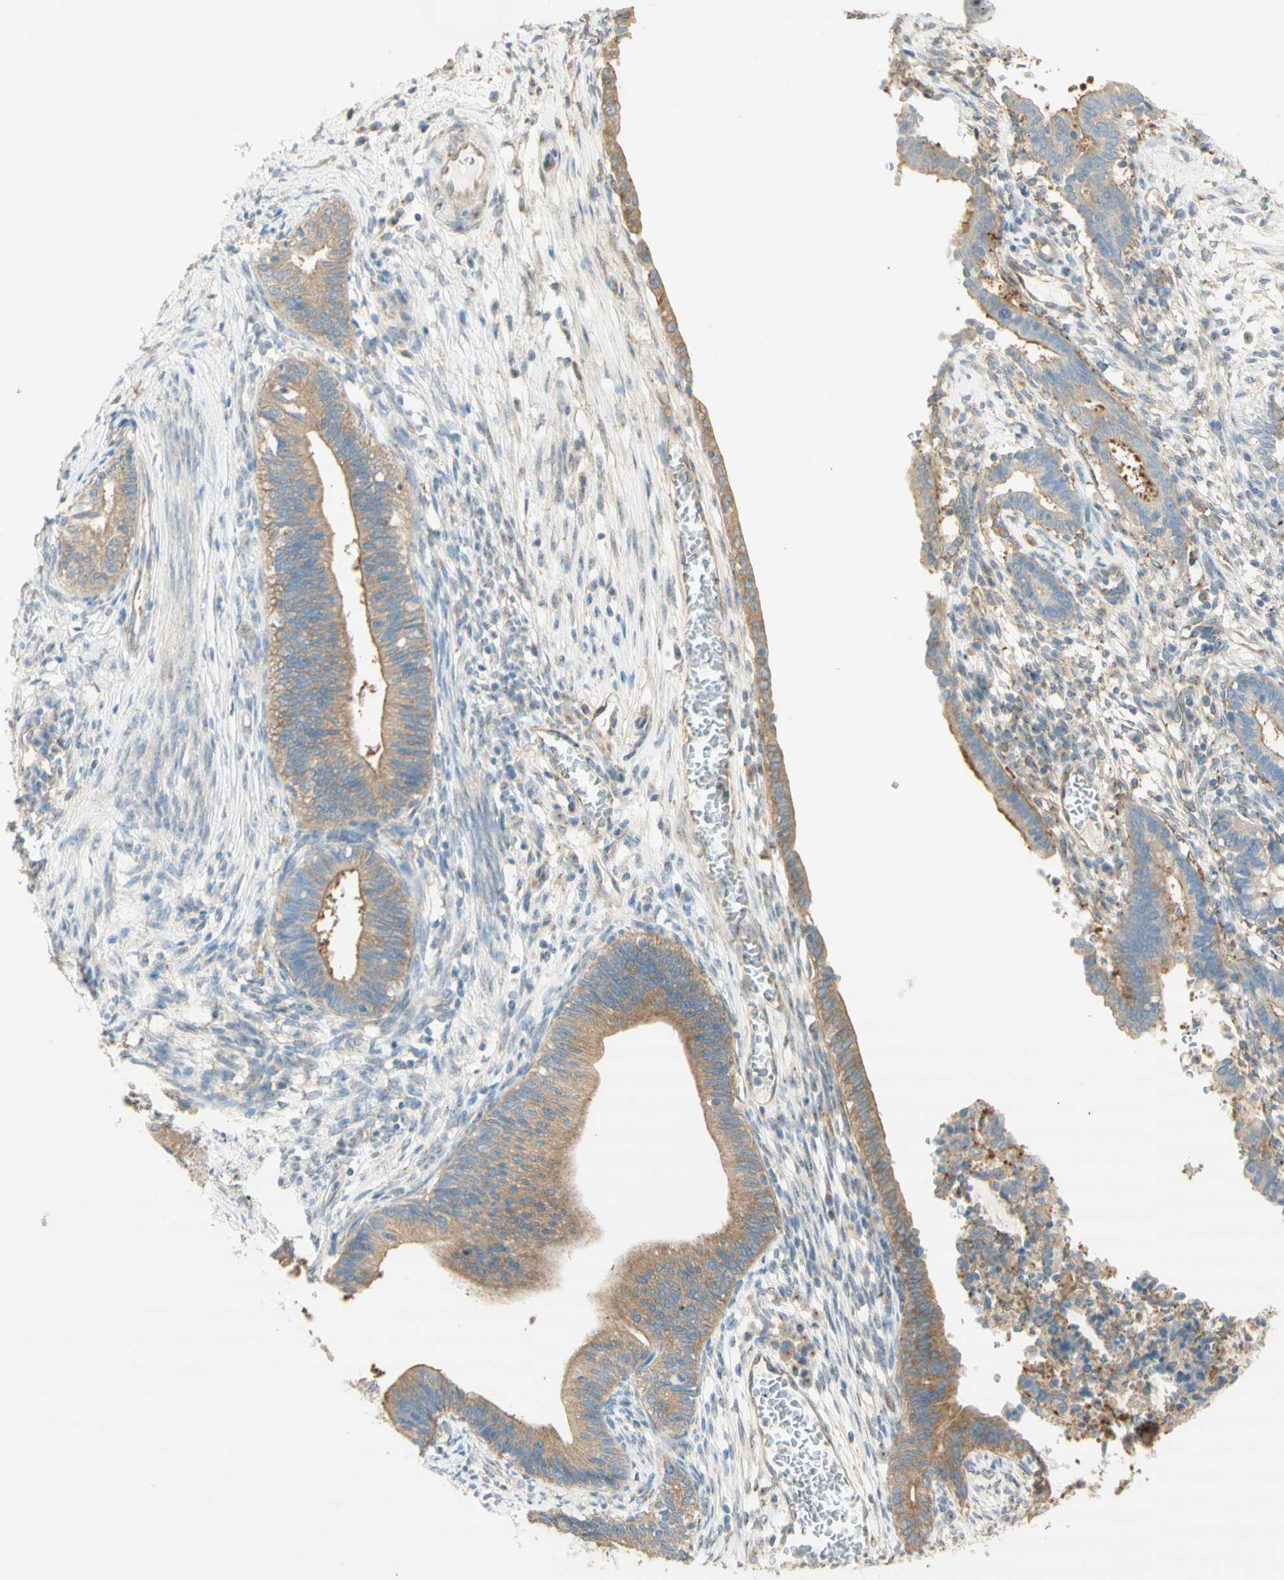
{"staining": {"intensity": "moderate", "quantity": "25%-75%", "location": "cytoplasmic/membranous"}, "tissue": "cervical cancer", "cell_type": "Tumor cells", "image_type": "cancer", "snomed": [{"axis": "morphology", "description": "Adenocarcinoma, NOS"}, {"axis": "topography", "description": "Cervix"}], "caption": "Human adenocarcinoma (cervical) stained for a protein (brown) shows moderate cytoplasmic/membranous positive staining in about 25%-75% of tumor cells.", "gene": "DYNC1H1", "patient": {"sex": "female", "age": 44}}